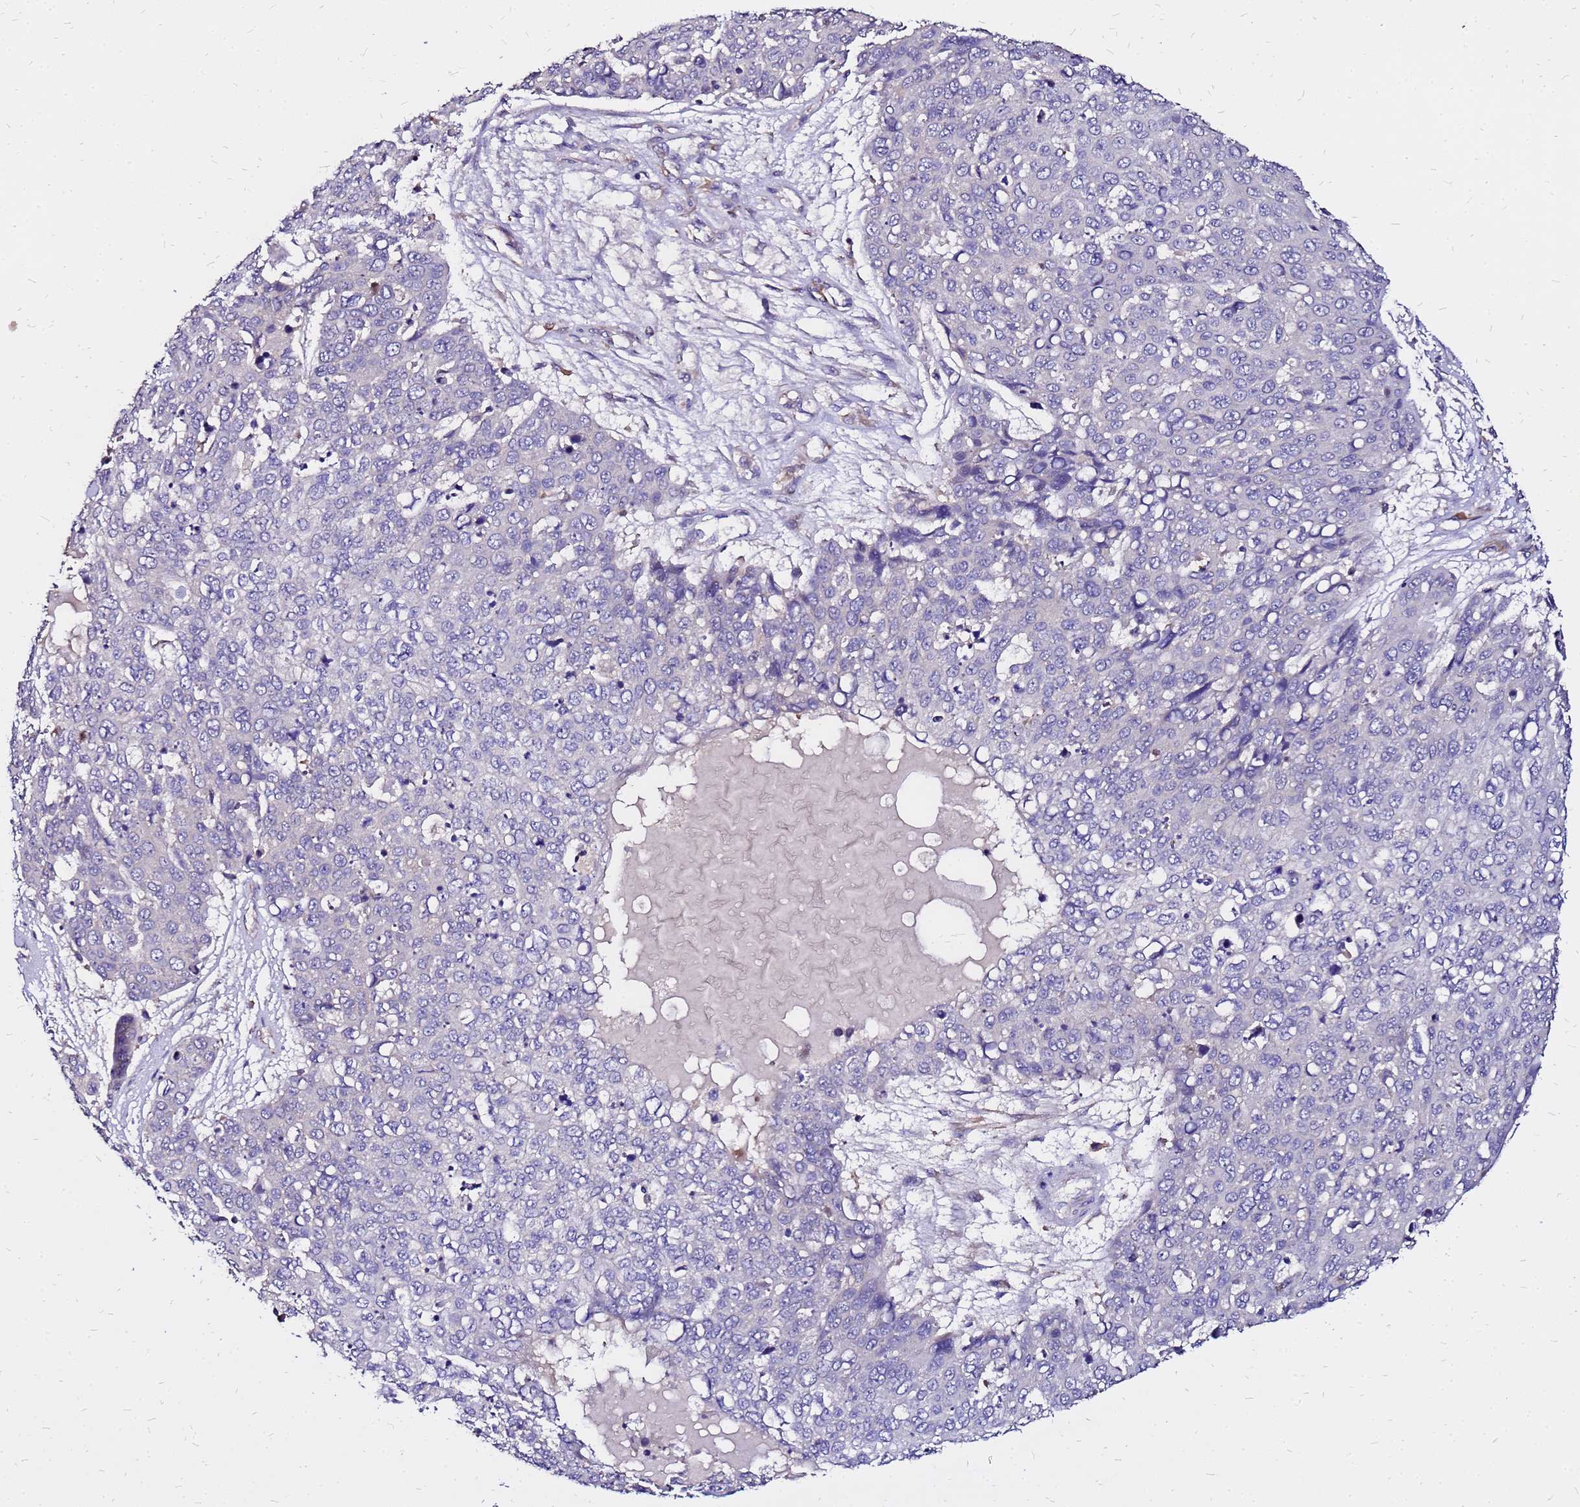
{"staining": {"intensity": "negative", "quantity": "none", "location": "none"}, "tissue": "skin cancer", "cell_type": "Tumor cells", "image_type": "cancer", "snomed": [{"axis": "morphology", "description": "Squamous cell carcinoma, NOS"}, {"axis": "topography", "description": "Skin"}], "caption": "Histopathology image shows no protein expression in tumor cells of squamous cell carcinoma (skin) tissue. Nuclei are stained in blue.", "gene": "ARHGEF5", "patient": {"sex": "male", "age": 71}}